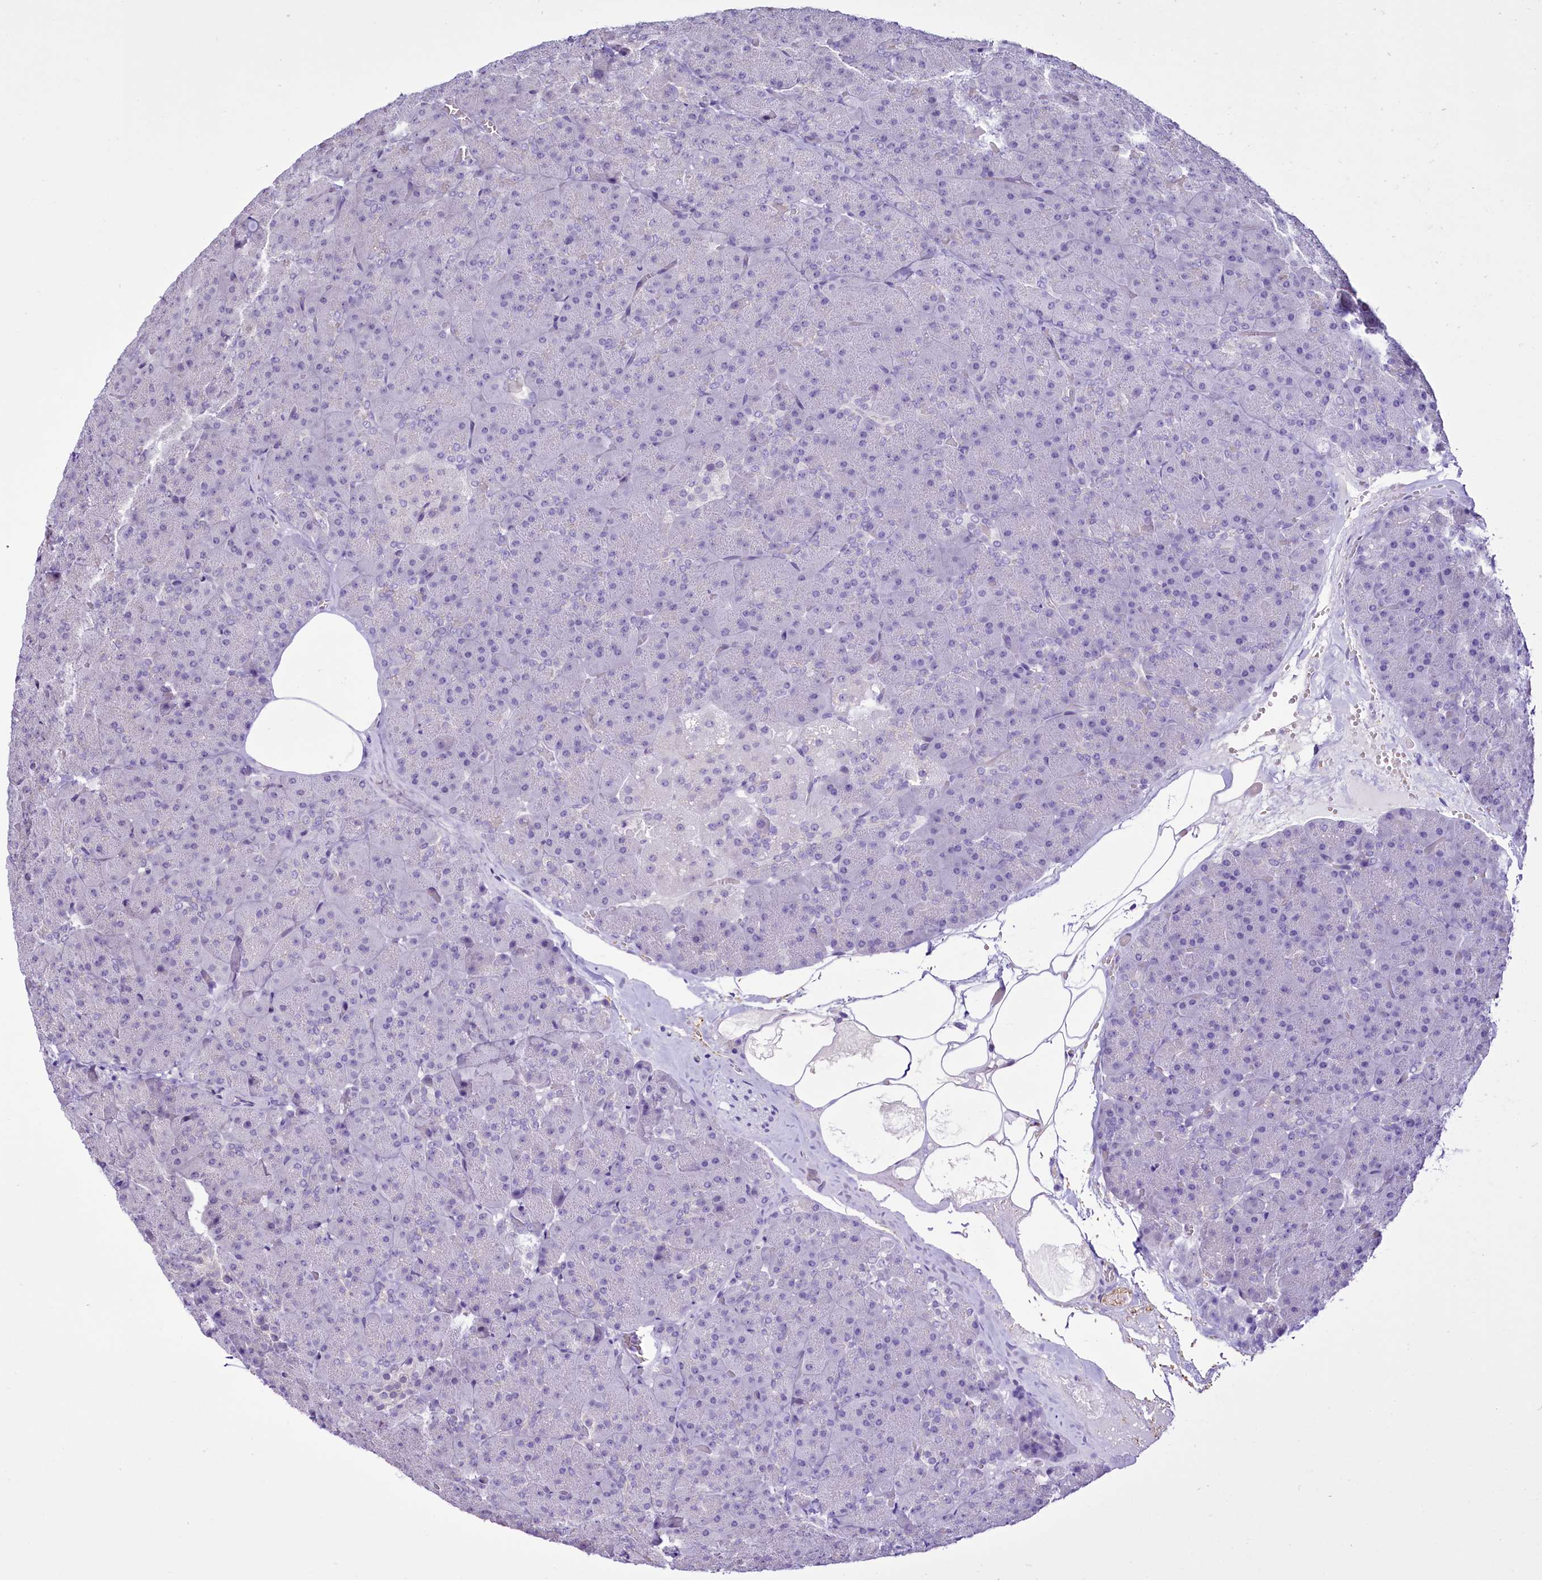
{"staining": {"intensity": "negative", "quantity": "none", "location": "none"}, "tissue": "pancreas", "cell_type": "Exocrine glandular cells", "image_type": "normal", "snomed": [{"axis": "morphology", "description": "Normal tissue, NOS"}, {"axis": "topography", "description": "Pancreas"}], "caption": "Image shows no significant protein staining in exocrine glandular cells of normal pancreas. Brightfield microscopy of immunohistochemistry stained with DAB (3,3'-diaminobenzidine) (brown) and hematoxylin (blue), captured at high magnification.", "gene": "BANK1", "patient": {"sex": "male", "age": 36}}